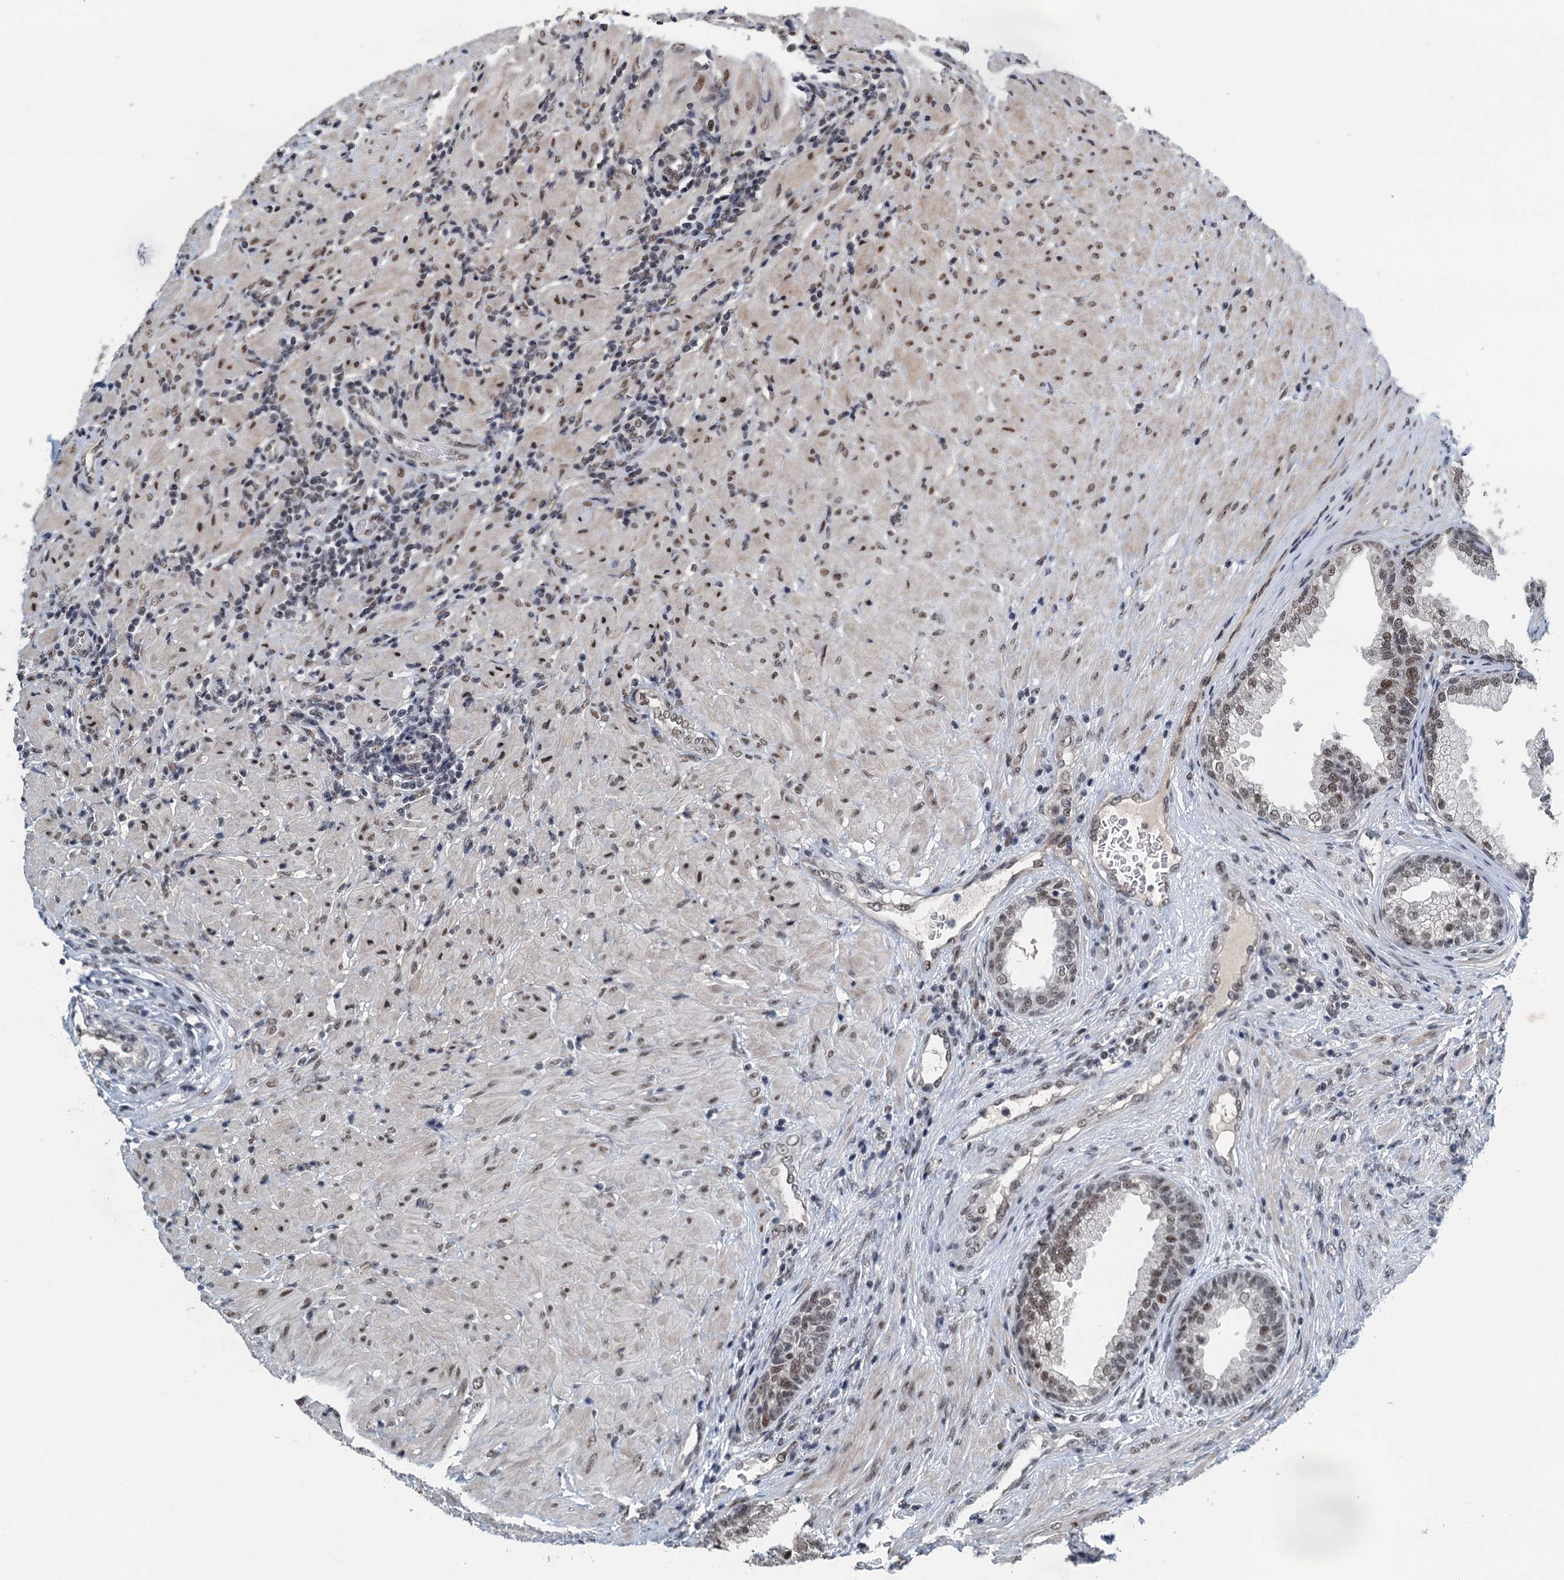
{"staining": {"intensity": "moderate", "quantity": ">75%", "location": "nuclear"}, "tissue": "prostate", "cell_type": "Glandular cells", "image_type": "normal", "snomed": [{"axis": "morphology", "description": "Normal tissue, NOS"}, {"axis": "topography", "description": "Prostate"}], "caption": "DAB immunohistochemical staining of normal prostate exhibits moderate nuclear protein expression in approximately >75% of glandular cells. Using DAB (brown) and hematoxylin (blue) stains, captured at high magnification using brightfield microscopy.", "gene": "MTA3", "patient": {"sex": "male", "age": 76}}